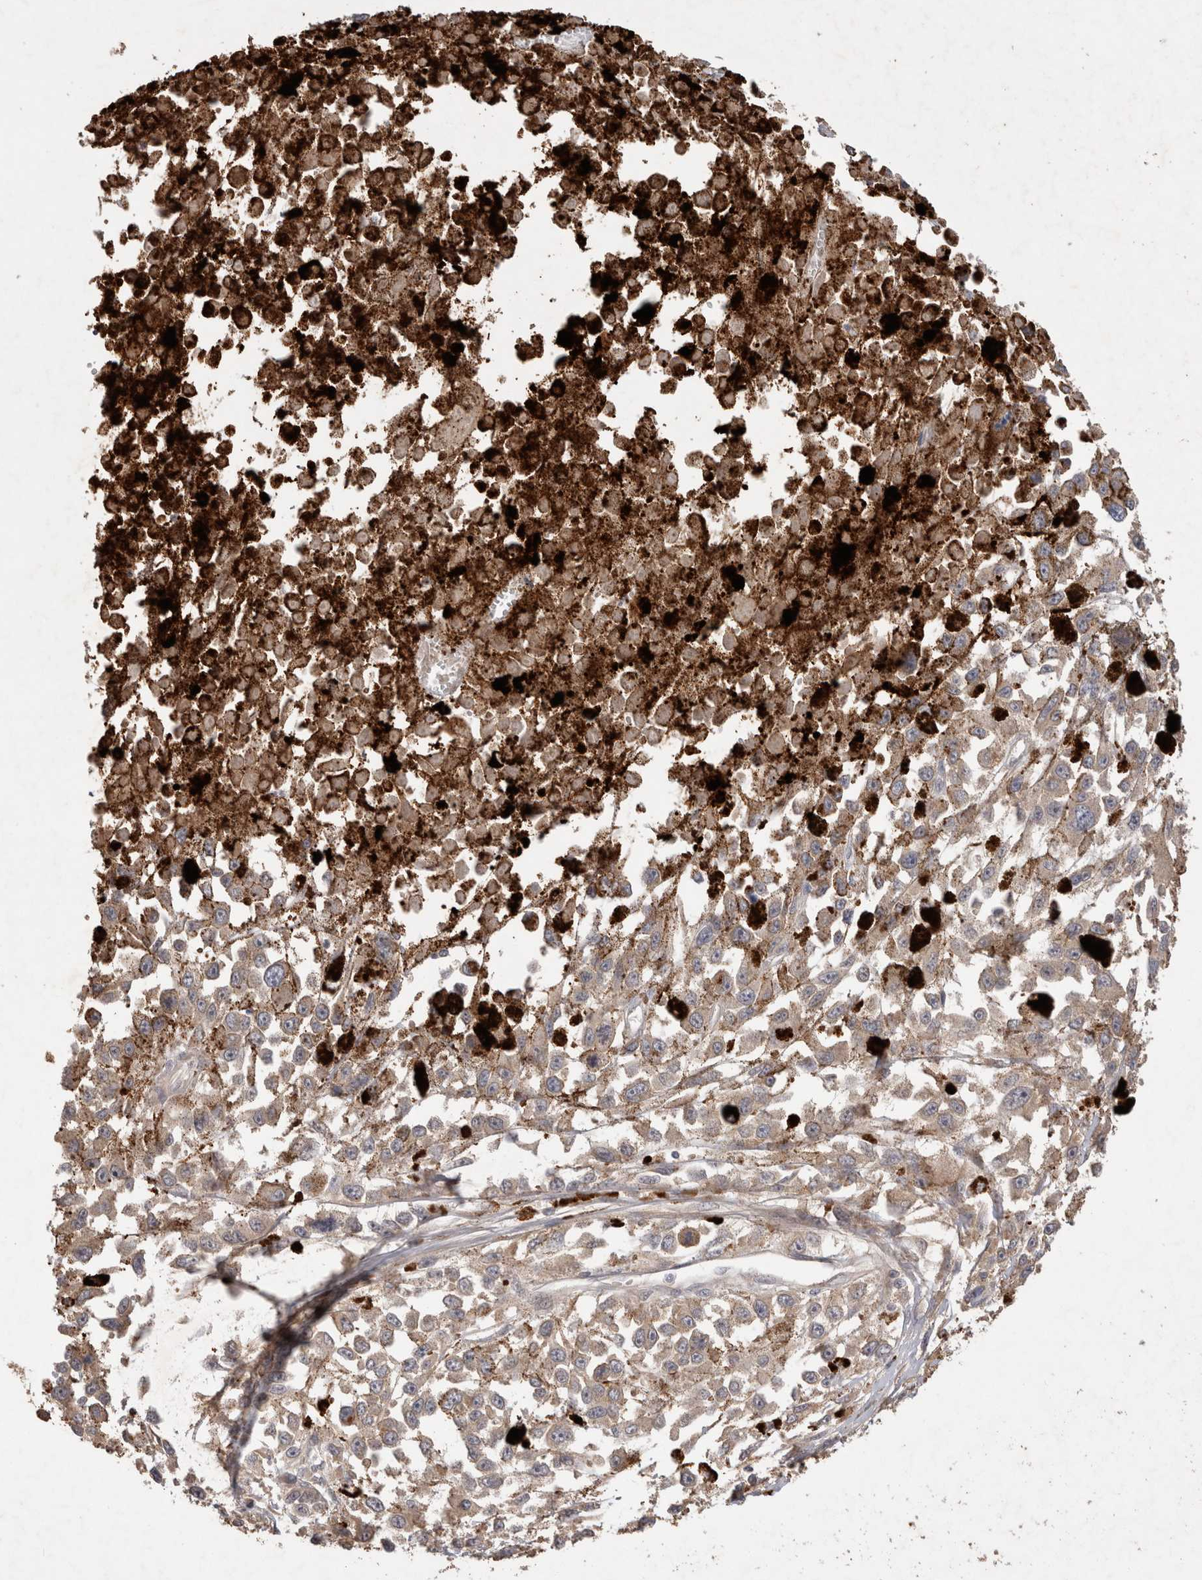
{"staining": {"intensity": "negative", "quantity": "none", "location": "none"}, "tissue": "melanoma", "cell_type": "Tumor cells", "image_type": "cancer", "snomed": [{"axis": "morphology", "description": "Malignant melanoma, Metastatic site"}, {"axis": "topography", "description": "Lymph node"}], "caption": "Immunohistochemistry micrograph of neoplastic tissue: melanoma stained with DAB displays no significant protein staining in tumor cells. (DAB (3,3'-diaminobenzidine) immunohistochemistry, high magnification).", "gene": "PPP1R42", "patient": {"sex": "male", "age": 59}}